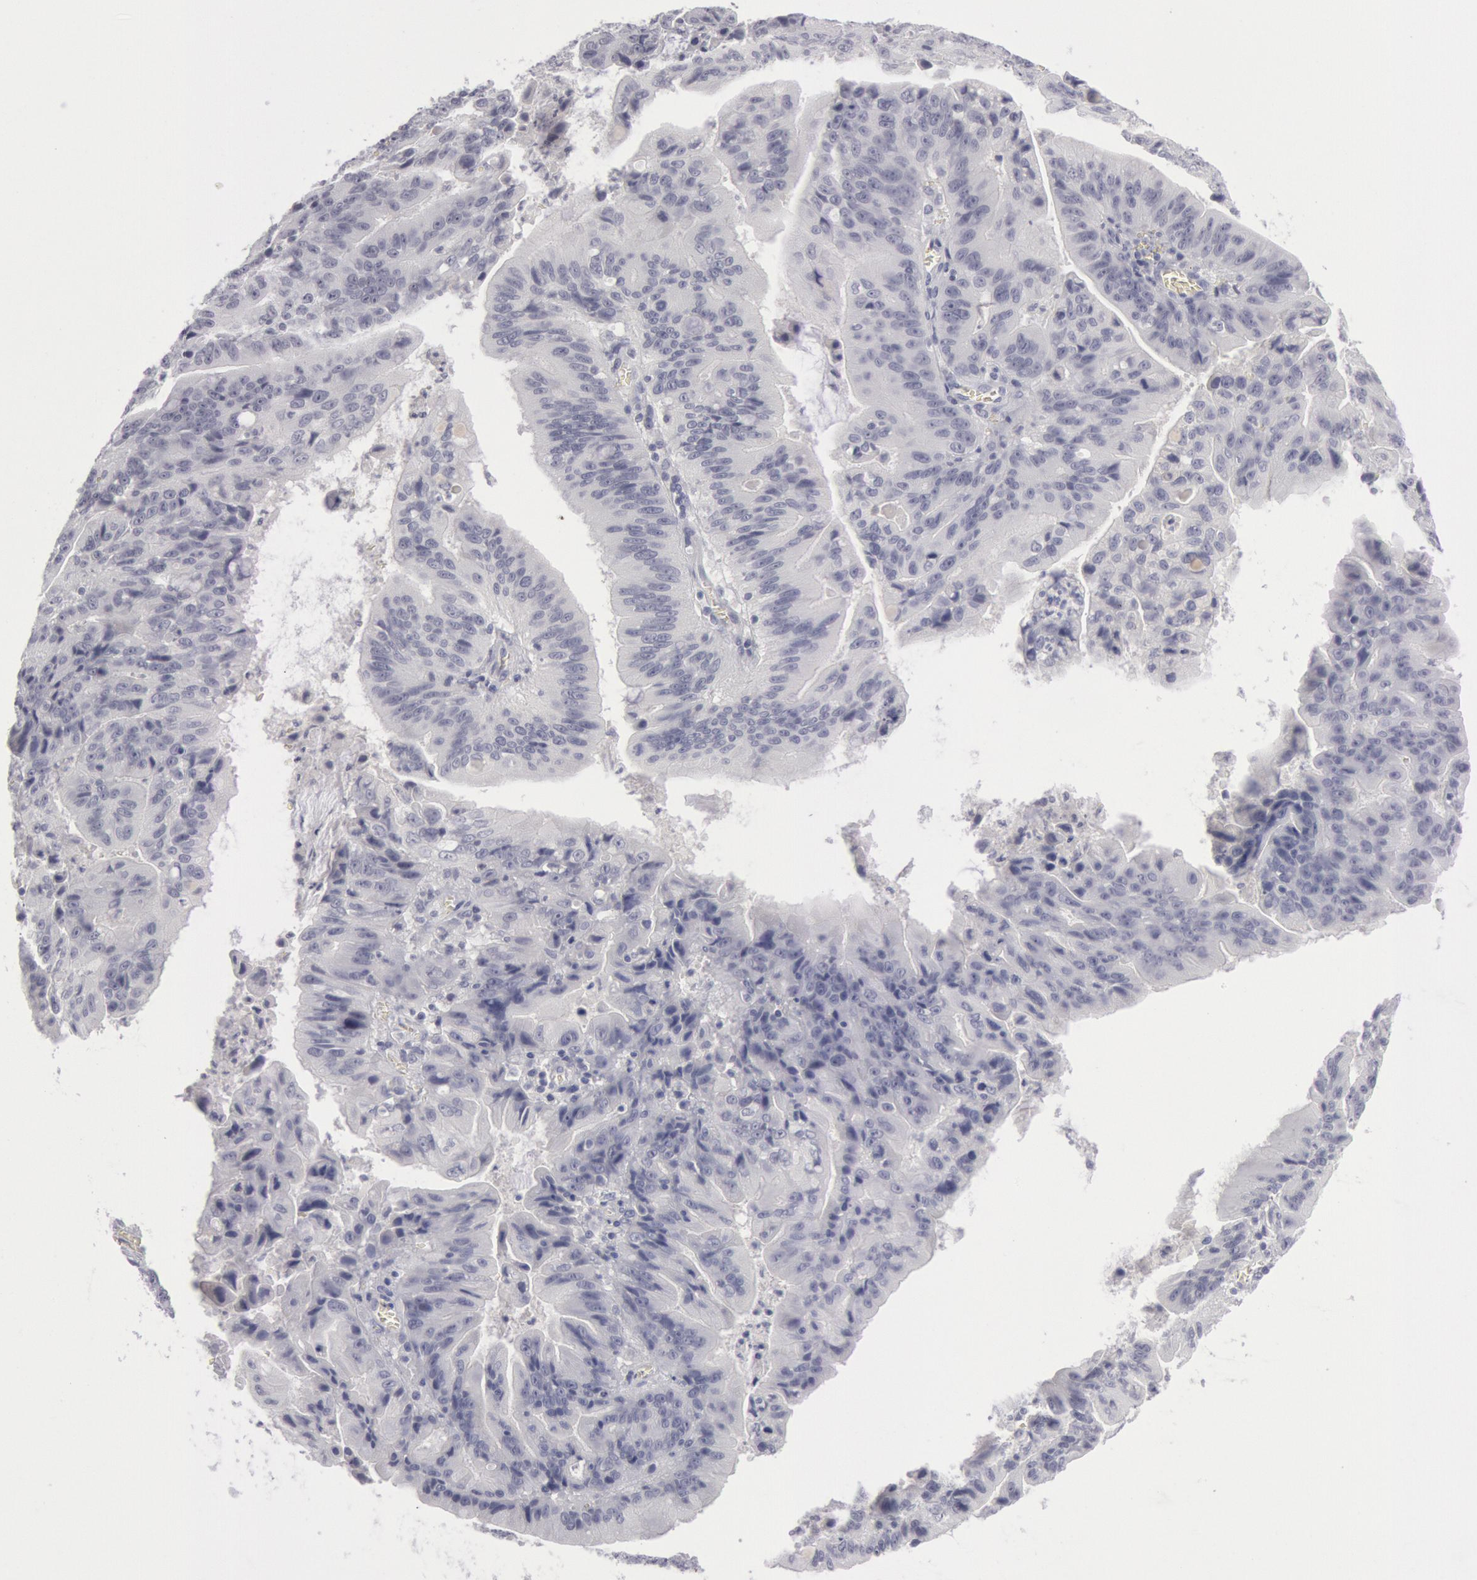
{"staining": {"intensity": "negative", "quantity": "none", "location": "none"}, "tissue": "stomach cancer", "cell_type": "Tumor cells", "image_type": "cancer", "snomed": [{"axis": "morphology", "description": "Adenocarcinoma, NOS"}, {"axis": "topography", "description": "Stomach, upper"}], "caption": "A photomicrograph of adenocarcinoma (stomach) stained for a protein displays no brown staining in tumor cells.", "gene": "KRT16", "patient": {"sex": "male", "age": 63}}